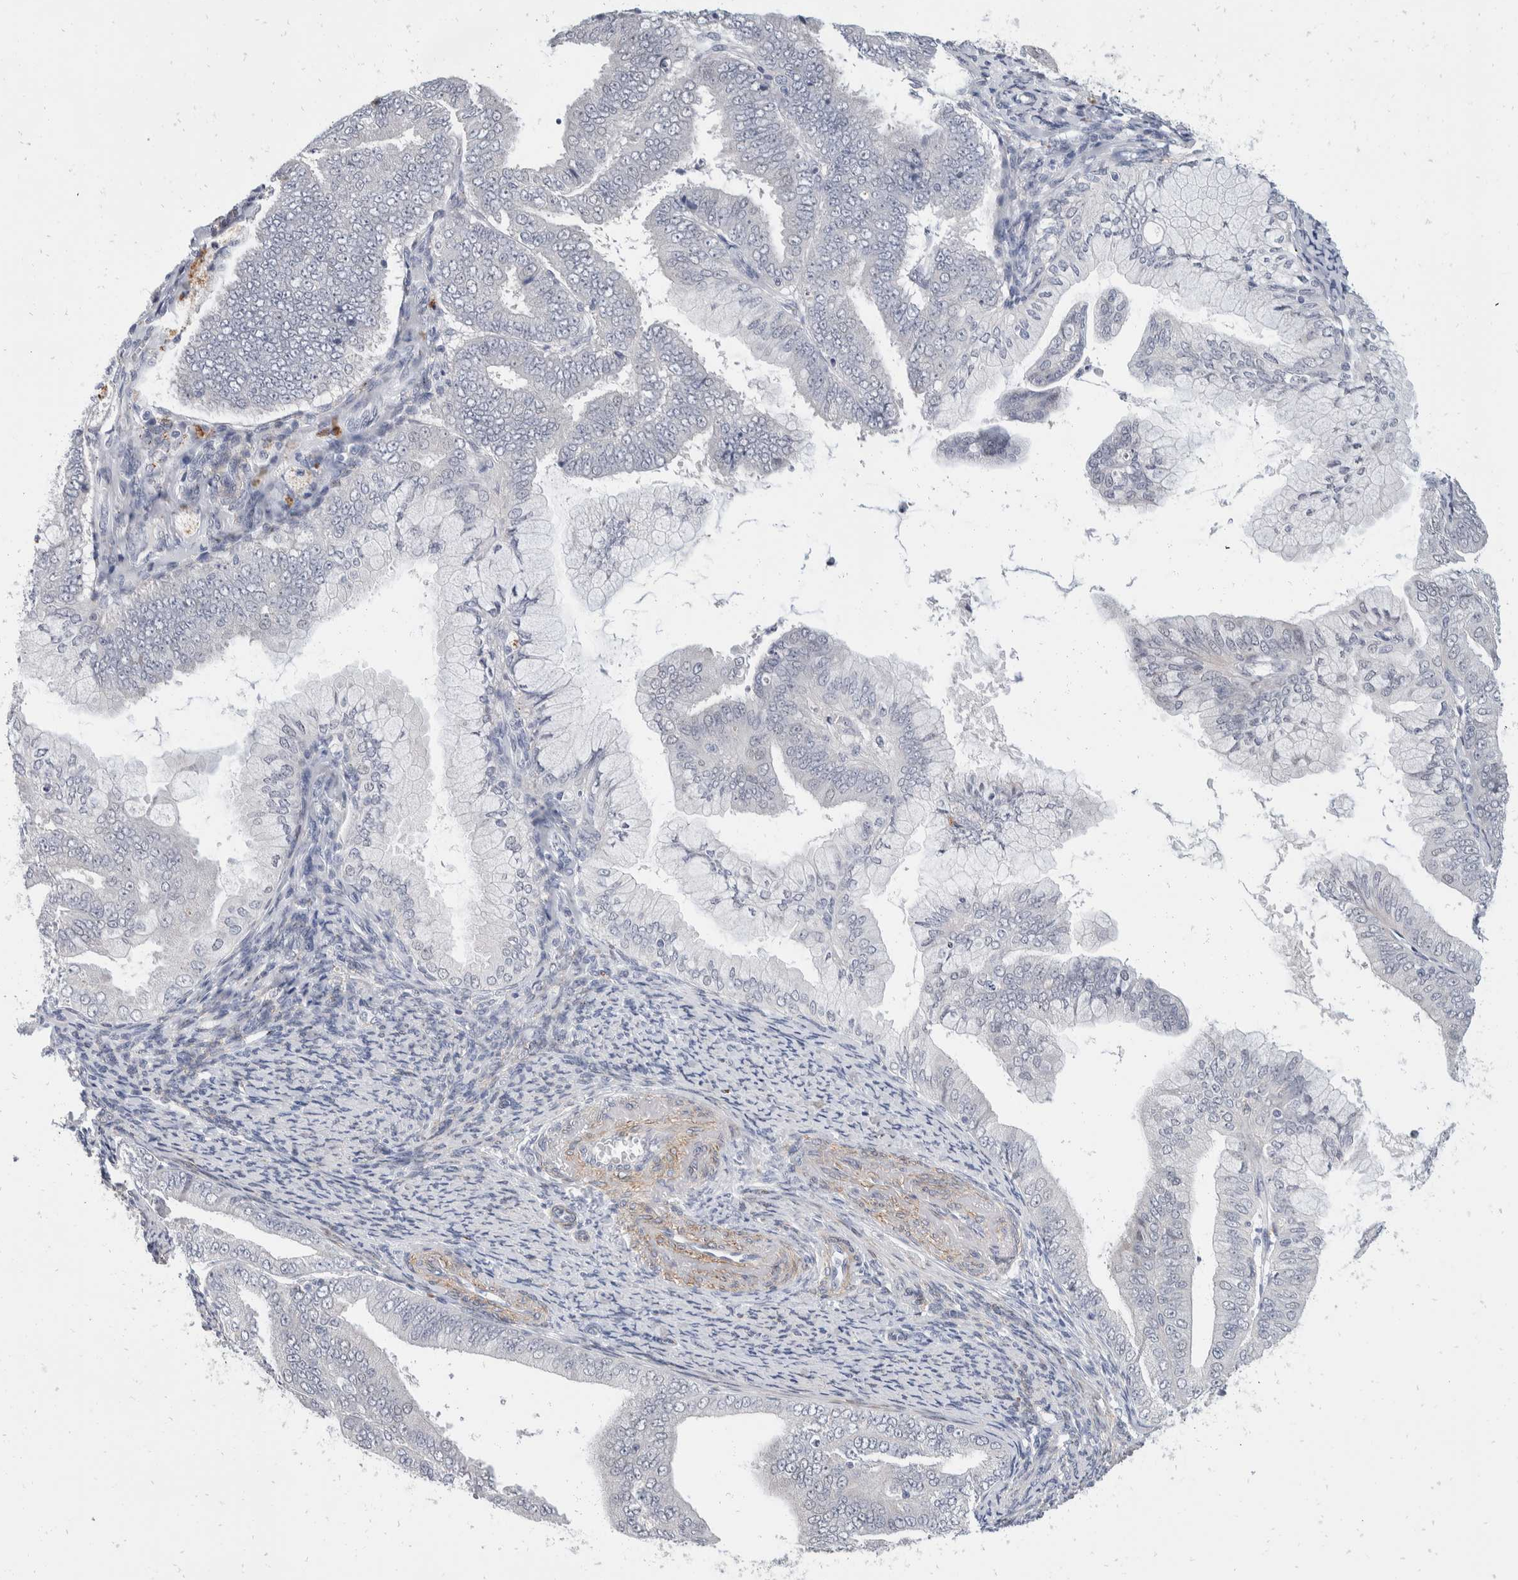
{"staining": {"intensity": "negative", "quantity": "none", "location": "none"}, "tissue": "endometrial cancer", "cell_type": "Tumor cells", "image_type": "cancer", "snomed": [{"axis": "morphology", "description": "Adenocarcinoma, NOS"}, {"axis": "topography", "description": "Endometrium"}], "caption": "IHC histopathology image of neoplastic tissue: human endometrial cancer (adenocarcinoma) stained with DAB (3,3'-diaminobenzidine) reveals no significant protein positivity in tumor cells.", "gene": "CATSPERD", "patient": {"sex": "female", "age": 63}}